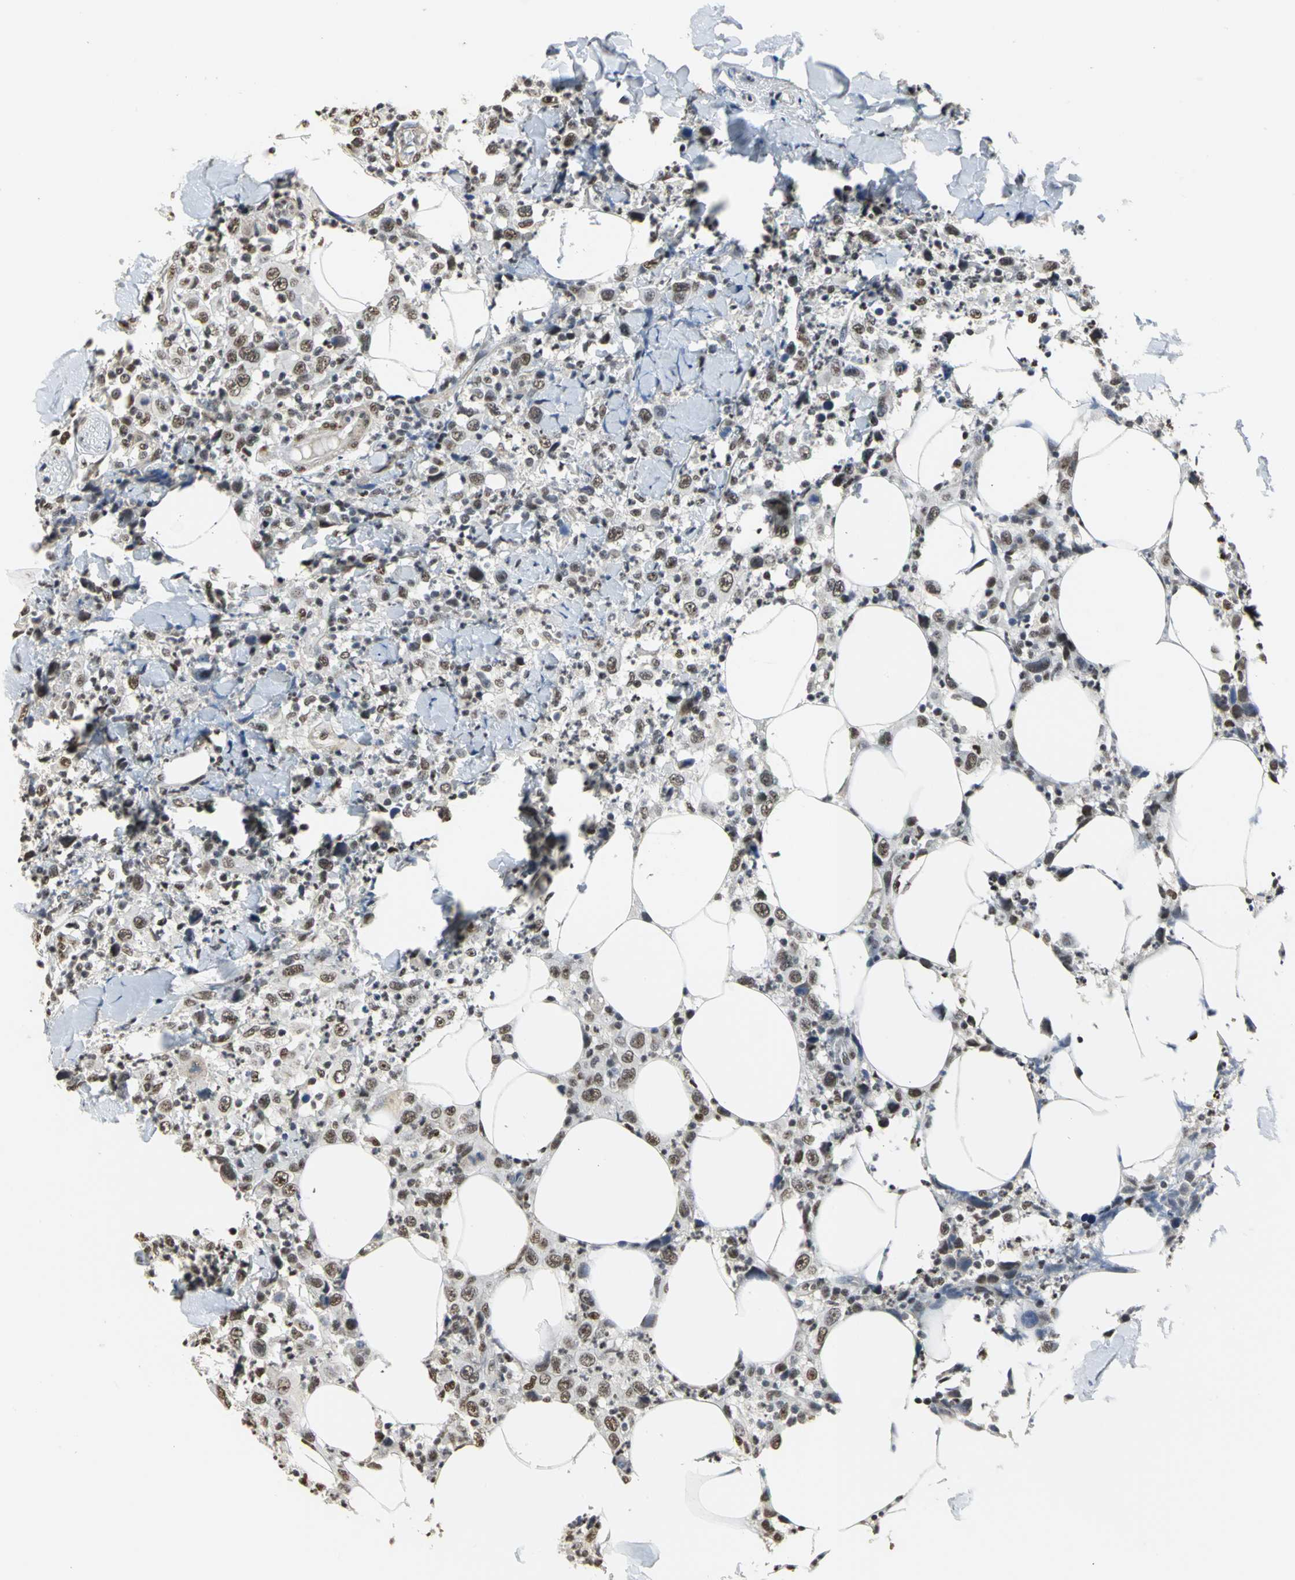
{"staining": {"intensity": "moderate", "quantity": ">75%", "location": "nuclear"}, "tissue": "thyroid cancer", "cell_type": "Tumor cells", "image_type": "cancer", "snomed": [{"axis": "morphology", "description": "Carcinoma, NOS"}, {"axis": "topography", "description": "Thyroid gland"}], "caption": "Thyroid carcinoma stained for a protein (brown) displays moderate nuclear positive positivity in approximately >75% of tumor cells.", "gene": "CCDC88C", "patient": {"sex": "female", "age": 77}}